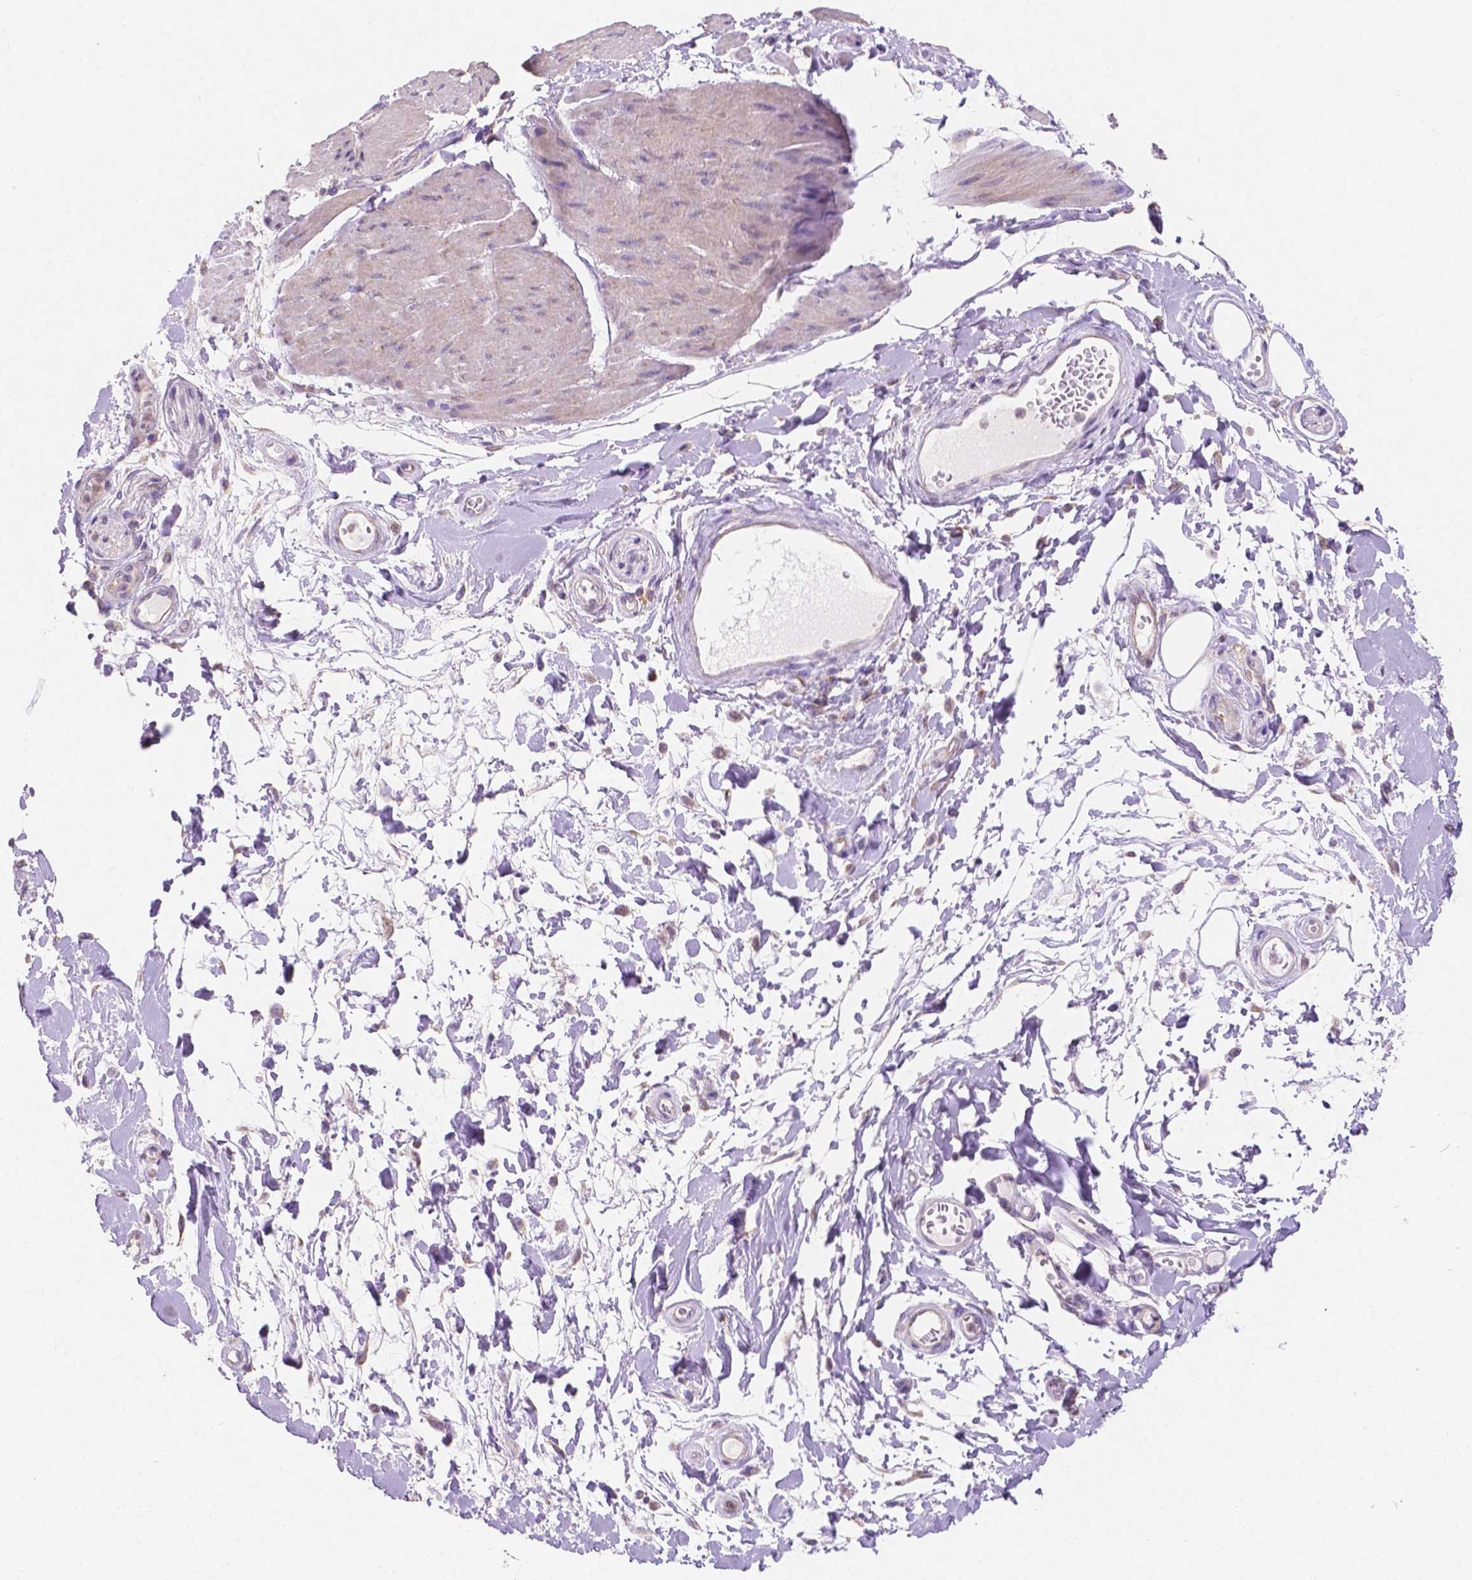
{"staining": {"intensity": "negative", "quantity": "none", "location": "none"}, "tissue": "adipose tissue", "cell_type": "Adipocytes", "image_type": "normal", "snomed": [{"axis": "morphology", "description": "Normal tissue, NOS"}, {"axis": "topography", "description": "Urinary bladder"}, {"axis": "topography", "description": "Peripheral nerve tissue"}], "caption": "Adipocytes show no significant expression in benign adipose tissue. (DAB (3,3'-diaminobenzidine) immunohistochemistry, high magnification).", "gene": "TMEM130", "patient": {"sex": "female", "age": 60}}